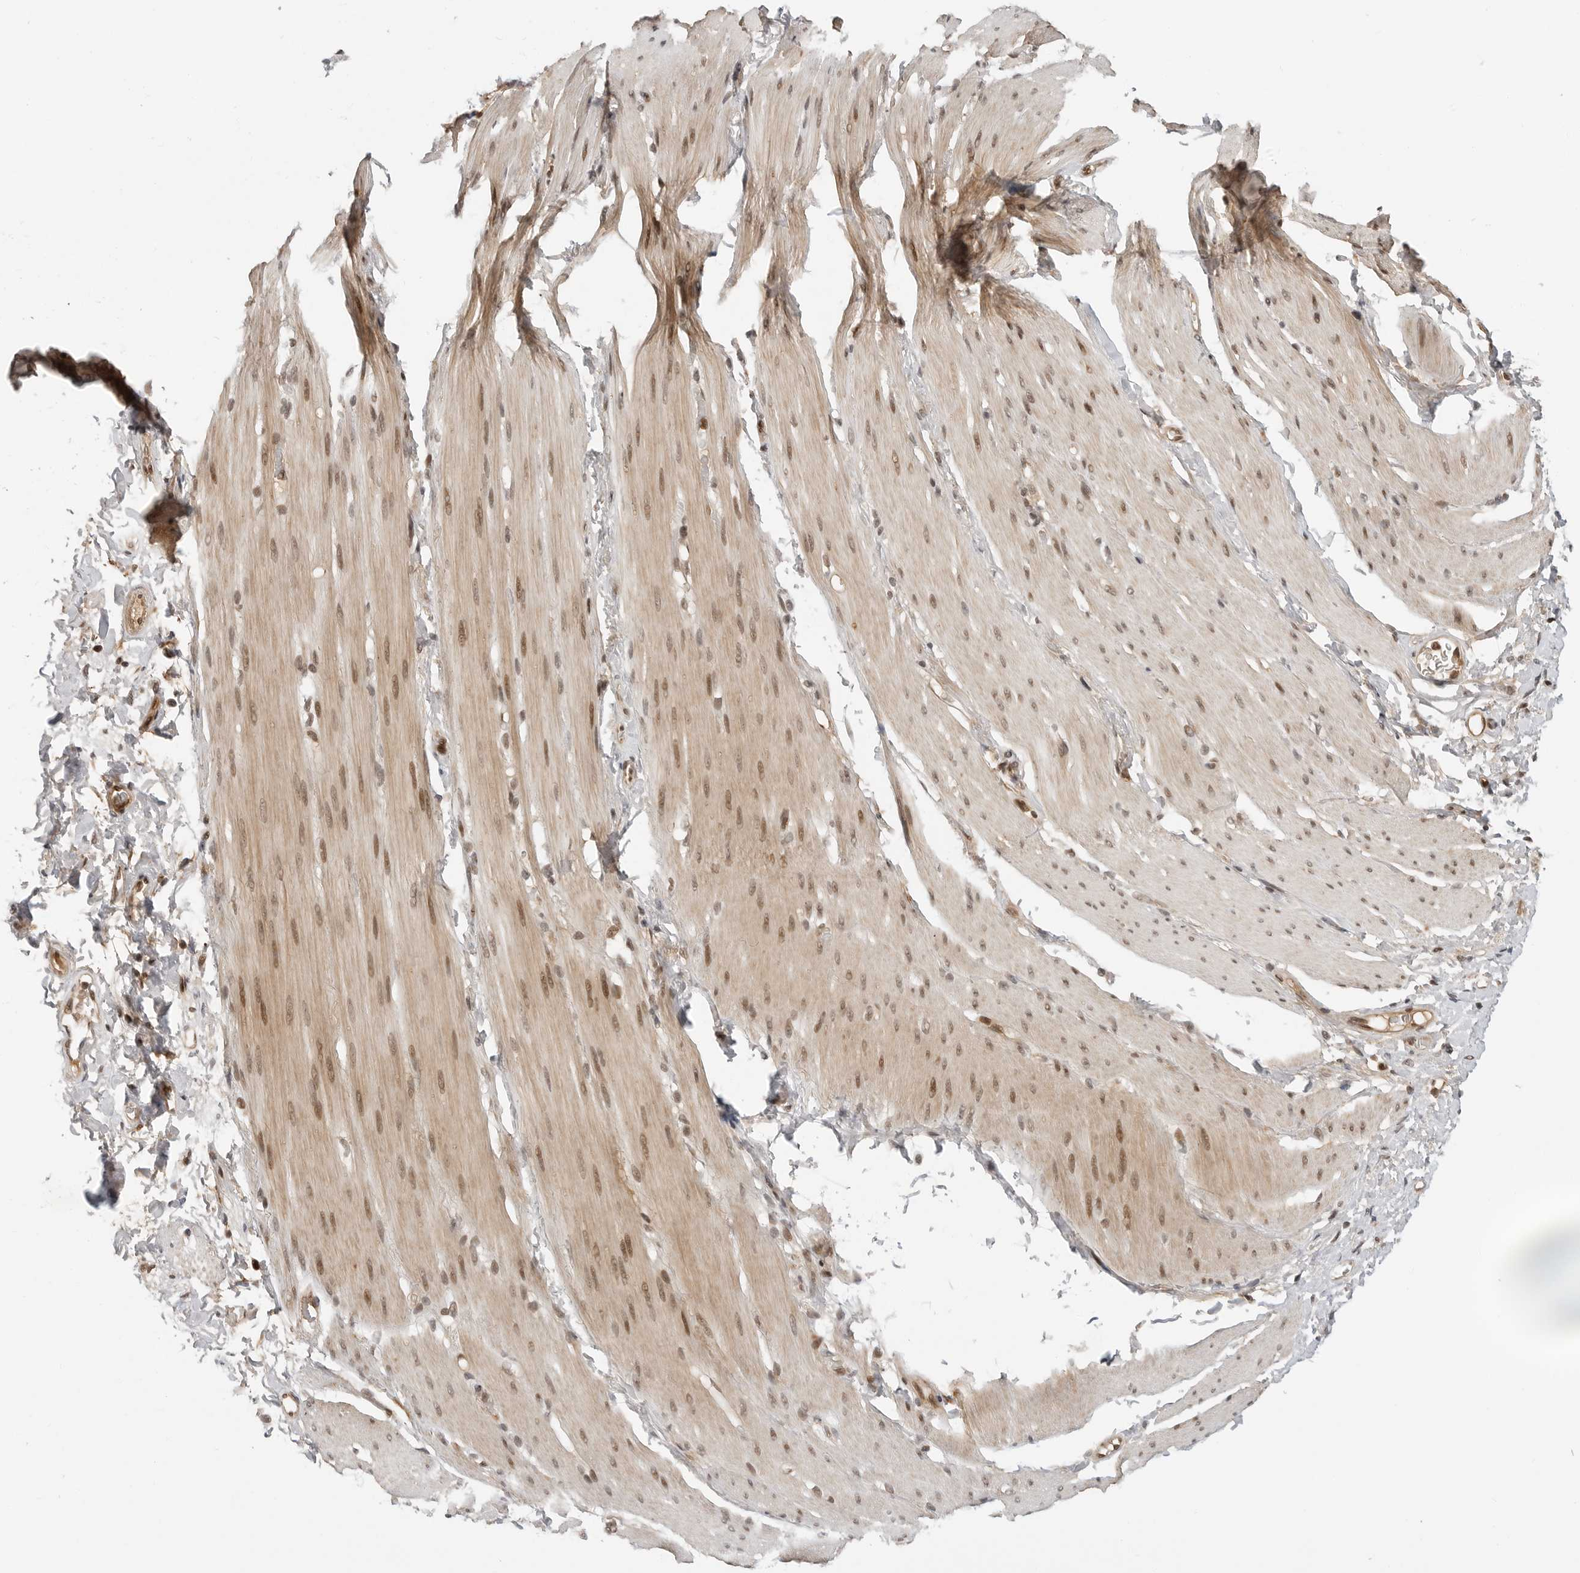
{"staining": {"intensity": "moderate", "quantity": "<25%", "location": "cytoplasmic/membranous,nuclear"}, "tissue": "smooth muscle", "cell_type": "Smooth muscle cells", "image_type": "normal", "snomed": [{"axis": "morphology", "description": "Normal tissue, NOS"}, {"axis": "topography", "description": "Smooth muscle"}, {"axis": "topography", "description": "Small intestine"}], "caption": "Smooth muscle cells display moderate cytoplasmic/membranous,nuclear positivity in about <25% of cells in unremarkable smooth muscle.", "gene": "C8orf33", "patient": {"sex": "female", "age": 84}}